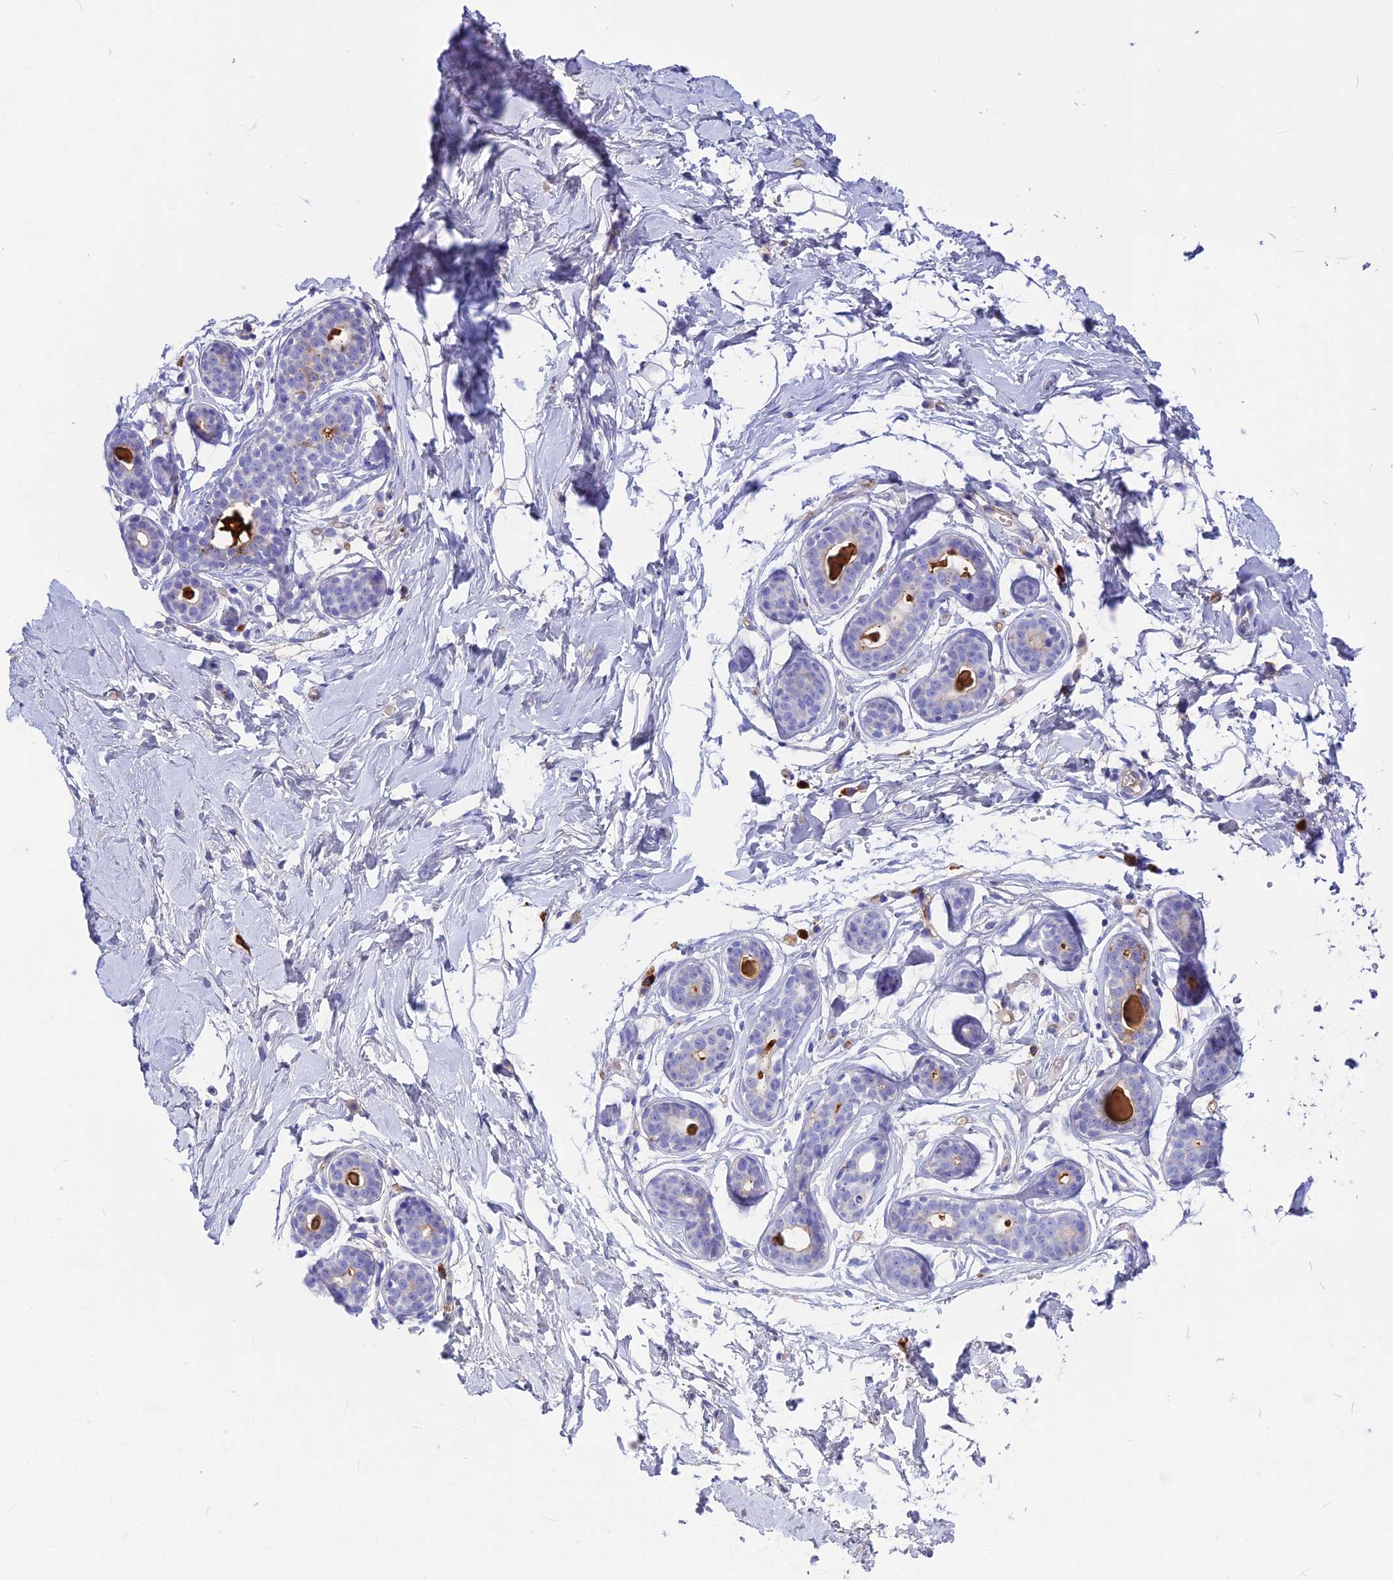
{"staining": {"intensity": "negative", "quantity": "none", "location": "none"}, "tissue": "breast", "cell_type": "Adipocytes", "image_type": "normal", "snomed": [{"axis": "morphology", "description": "Normal tissue, NOS"}, {"axis": "morphology", "description": "Adenoma, NOS"}, {"axis": "topography", "description": "Breast"}], "caption": "The IHC photomicrograph has no significant positivity in adipocytes of breast. (Brightfield microscopy of DAB immunohistochemistry (IHC) at high magnification).", "gene": "SNAP91", "patient": {"sex": "female", "age": 23}}